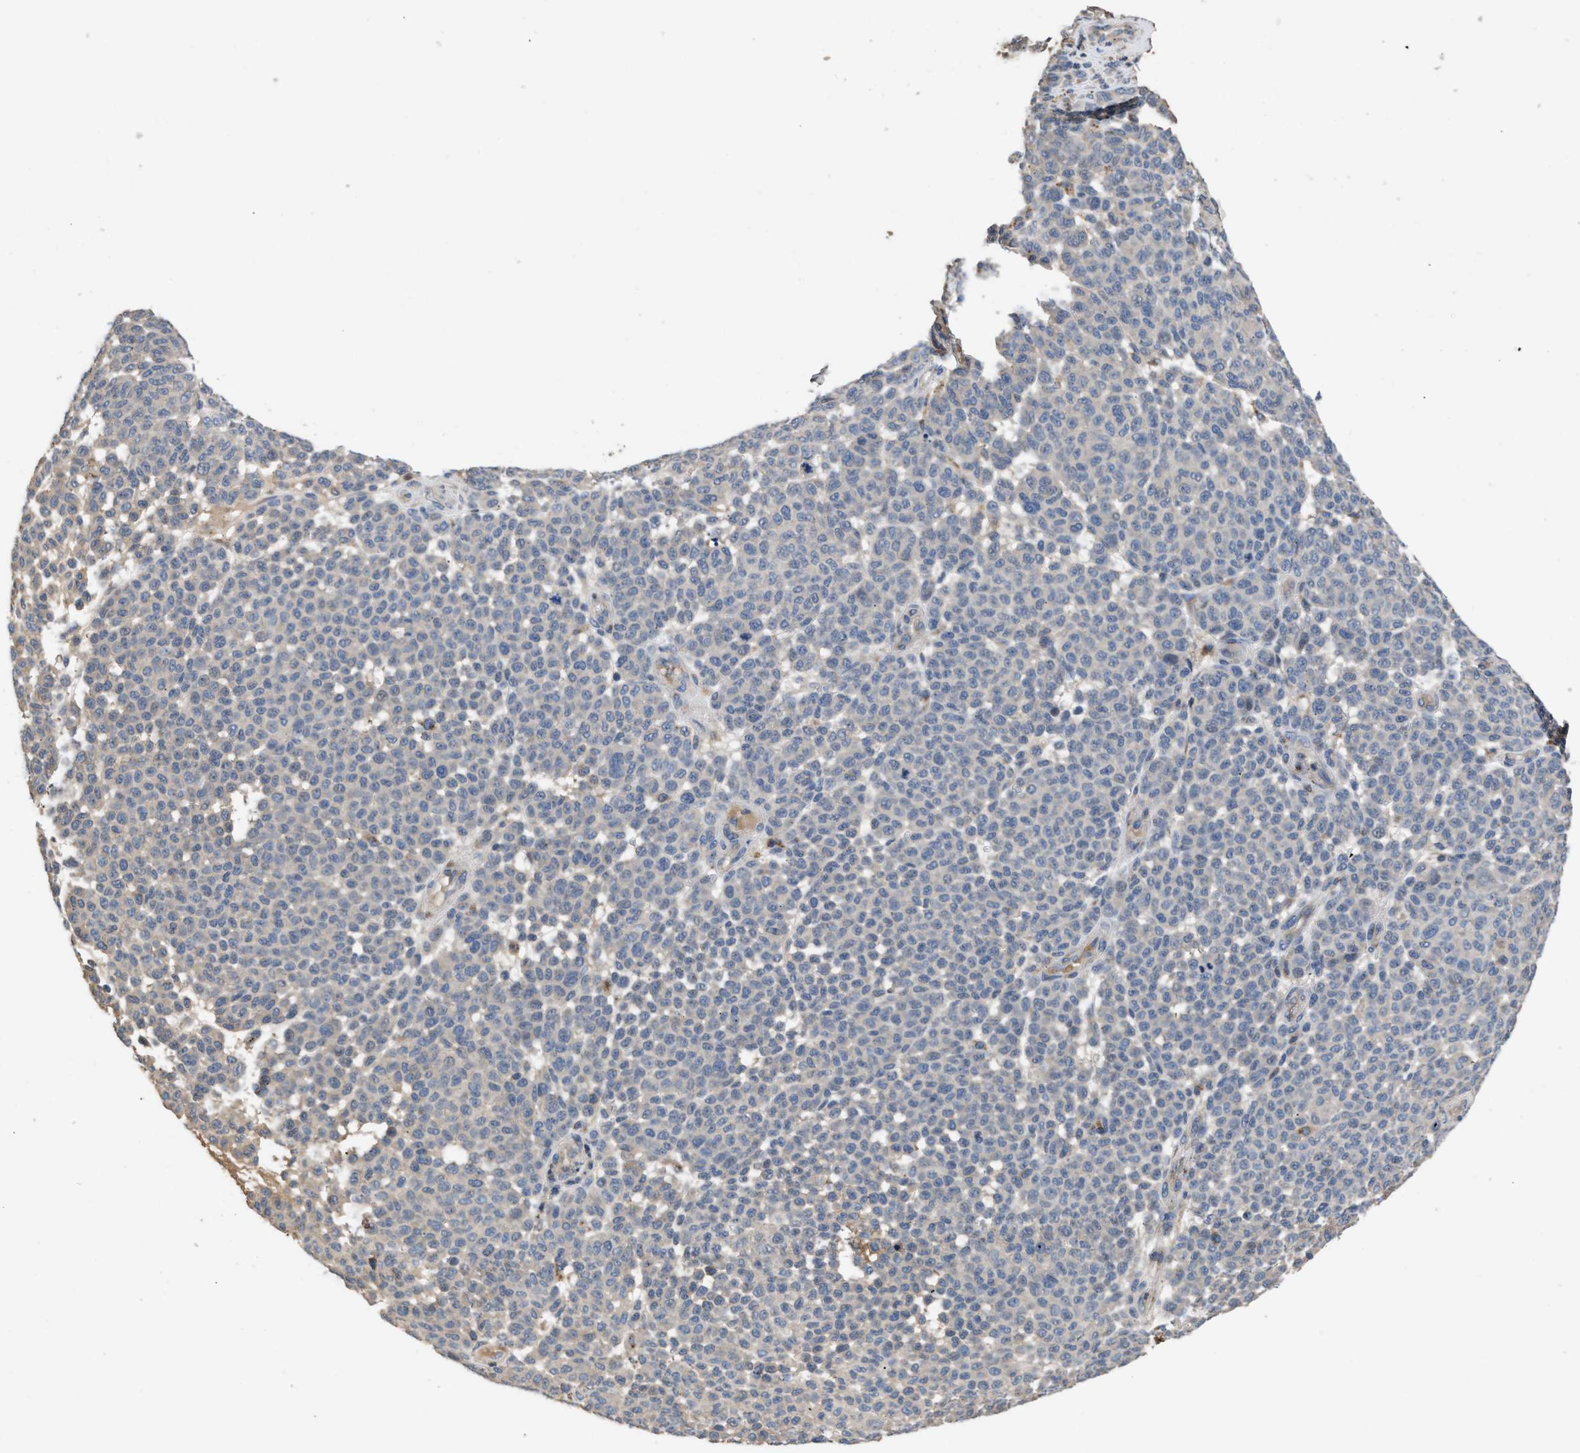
{"staining": {"intensity": "negative", "quantity": "none", "location": "none"}, "tissue": "melanoma", "cell_type": "Tumor cells", "image_type": "cancer", "snomed": [{"axis": "morphology", "description": "Malignant melanoma, NOS"}, {"axis": "topography", "description": "Skin"}], "caption": "A high-resolution histopathology image shows IHC staining of malignant melanoma, which demonstrates no significant positivity in tumor cells. (DAB (3,3'-diaminobenzidine) IHC, high magnification).", "gene": "SIK2", "patient": {"sex": "male", "age": 59}}